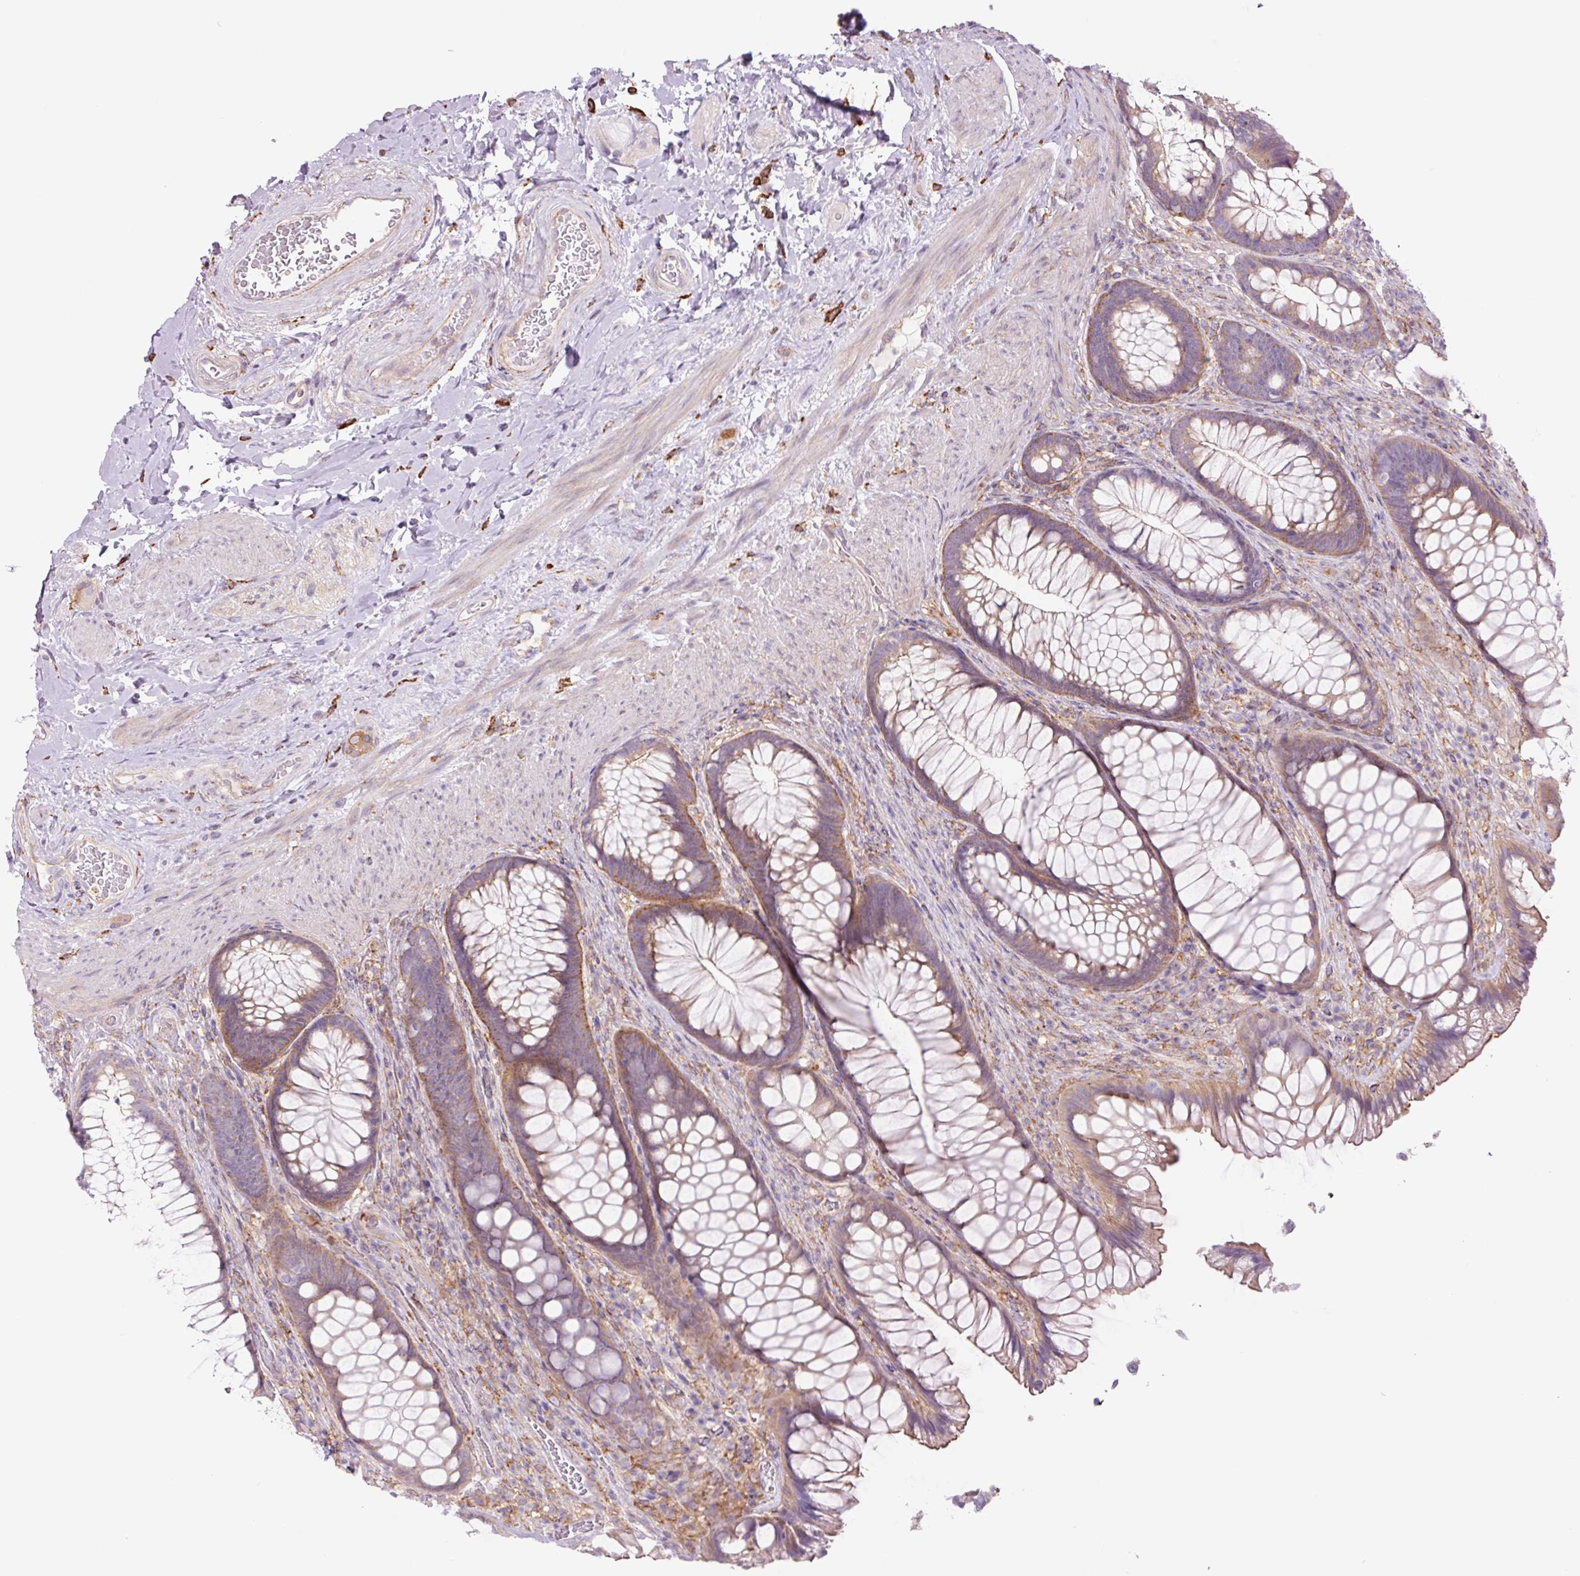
{"staining": {"intensity": "moderate", "quantity": "25%-75%", "location": "cytoplasmic/membranous"}, "tissue": "rectum", "cell_type": "Glandular cells", "image_type": "normal", "snomed": [{"axis": "morphology", "description": "Normal tissue, NOS"}, {"axis": "topography", "description": "Rectum"}], "caption": "Benign rectum exhibits moderate cytoplasmic/membranous positivity in approximately 25%-75% of glandular cells, visualized by immunohistochemistry.", "gene": "SH2D6", "patient": {"sex": "male", "age": 53}}